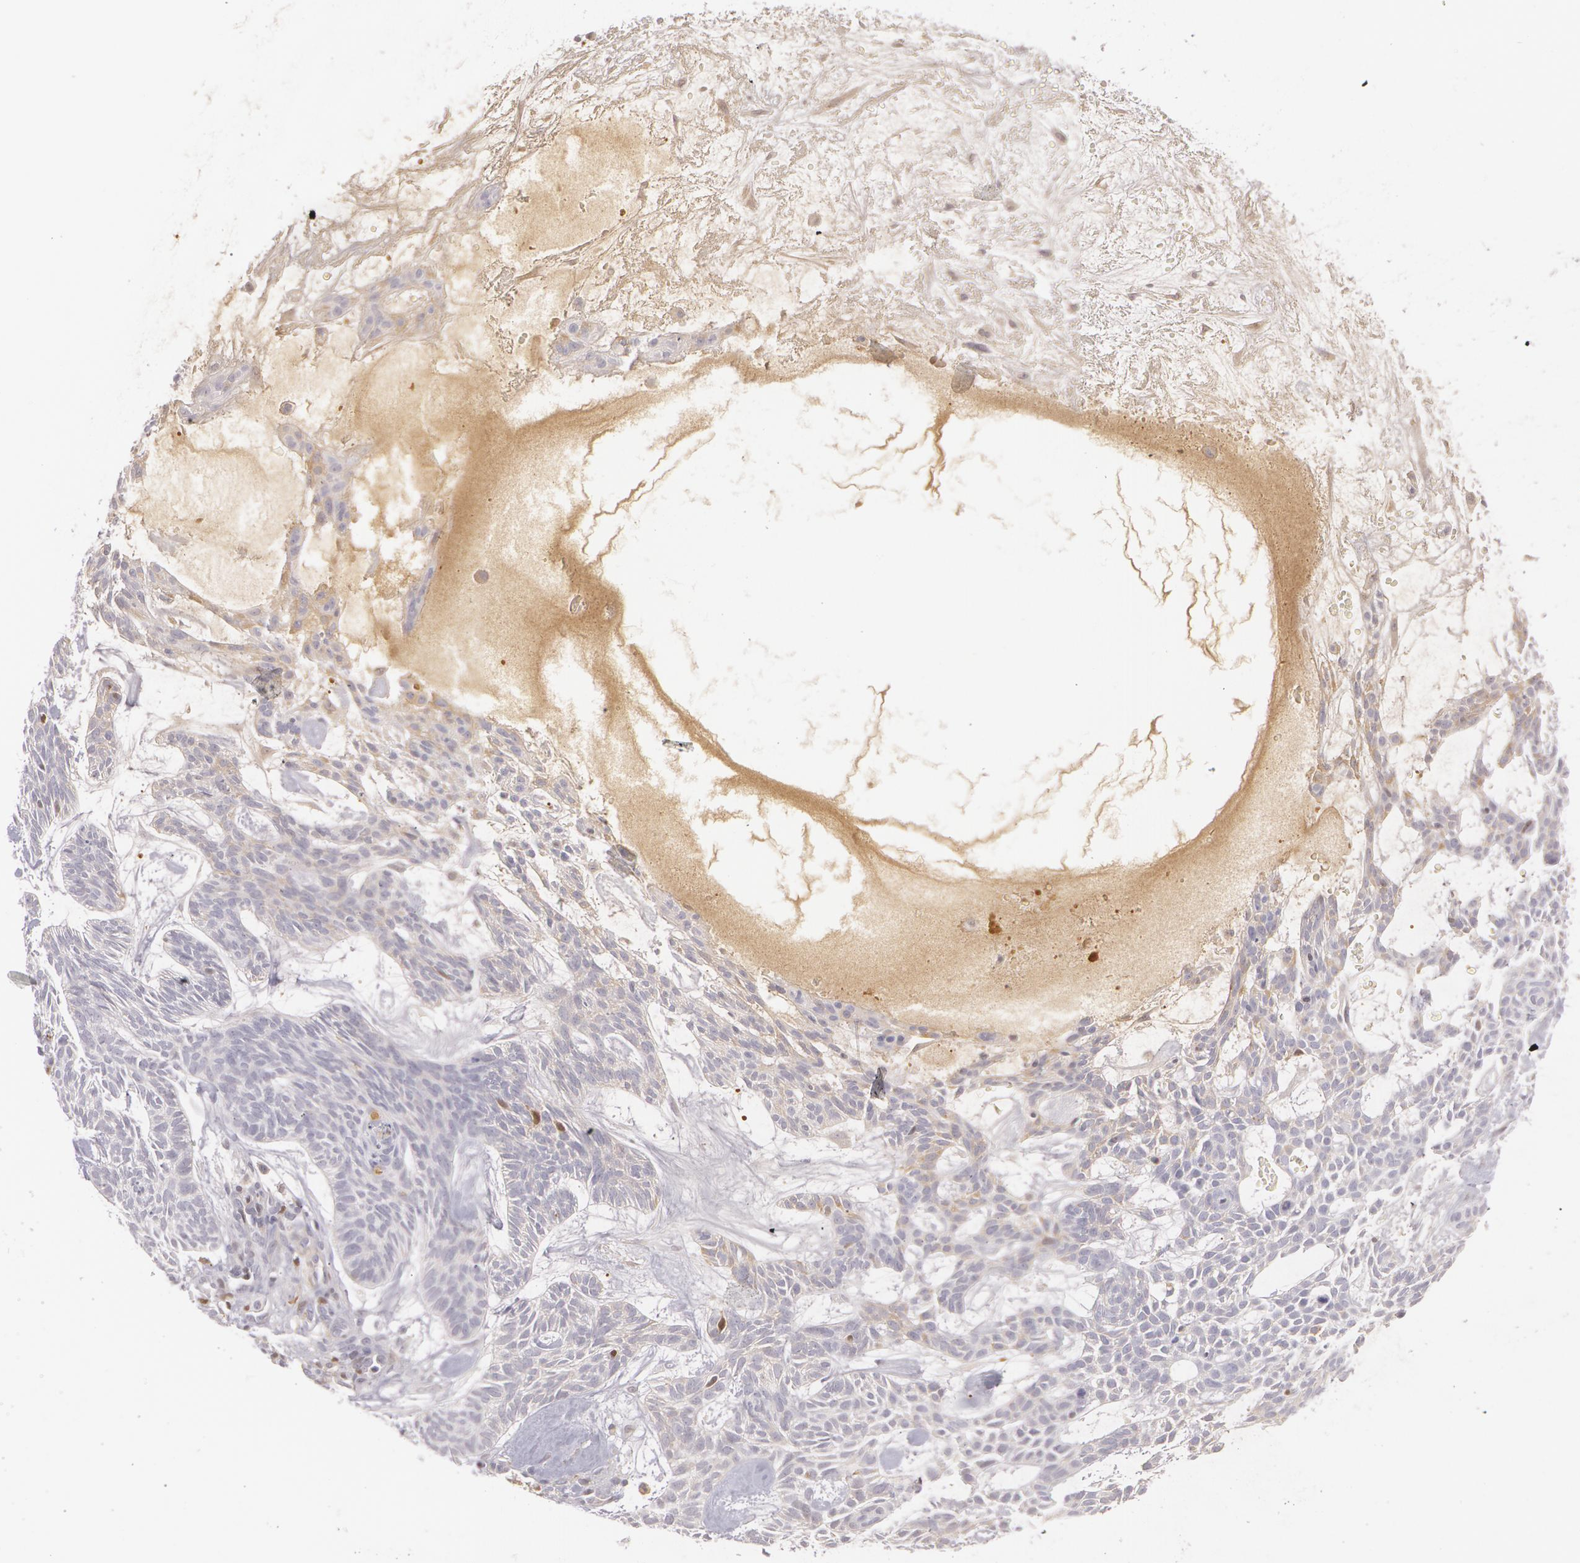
{"staining": {"intensity": "weak", "quantity": "<25%", "location": "nuclear"}, "tissue": "skin cancer", "cell_type": "Tumor cells", "image_type": "cancer", "snomed": [{"axis": "morphology", "description": "Basal cell carcinoma"}, {"axis": "topography", "description": "Skin"}], "caption": "Protein analysis of basal cell carcinoma (skin) reveals no significant expression in tumor cells. Brightfield microscopy of IHC stained with DAB (brown) and hematoxylin (blue), captured at high magnification.", "gene": "LBP", "patient": {"sex": "male", "age": 75}}